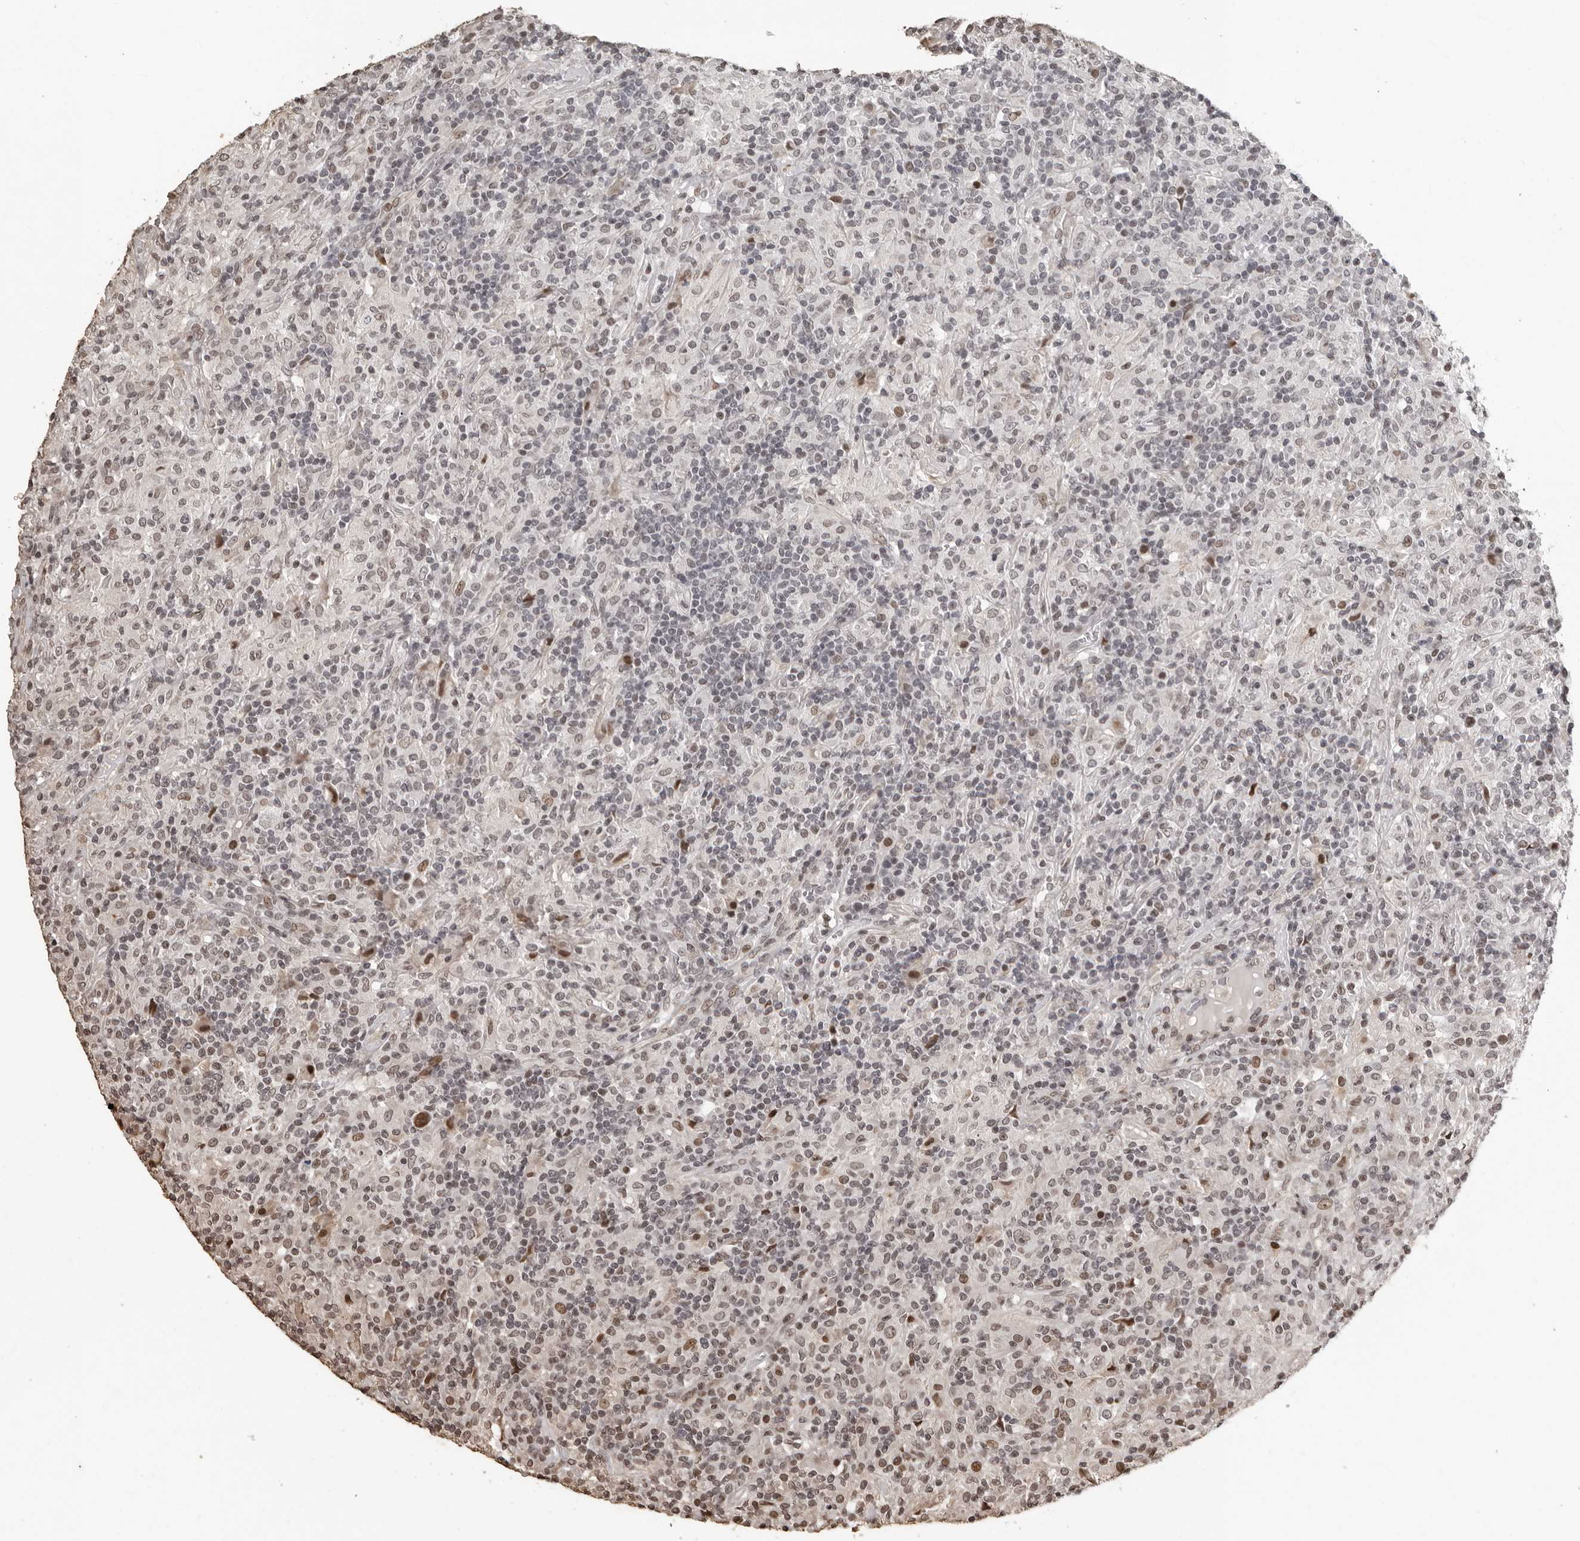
{"staining": {"intensity": "weak", "quantity": "<25%", "location": "nuclear"}, "tissue": "lymphoma", "cell_type": "Tumor cells", "image_type": "cancer", "snomed": [{"axis": "morphology", "description": "Hodgkin's disease, NOS"}, {"axis": "topography", "description": "Lymph node"}], "caption": "There is no significant positivity in tumor cells of lymphoma.", "gene": "ORC1", "patient": {"sex": "male", "age": 70}}